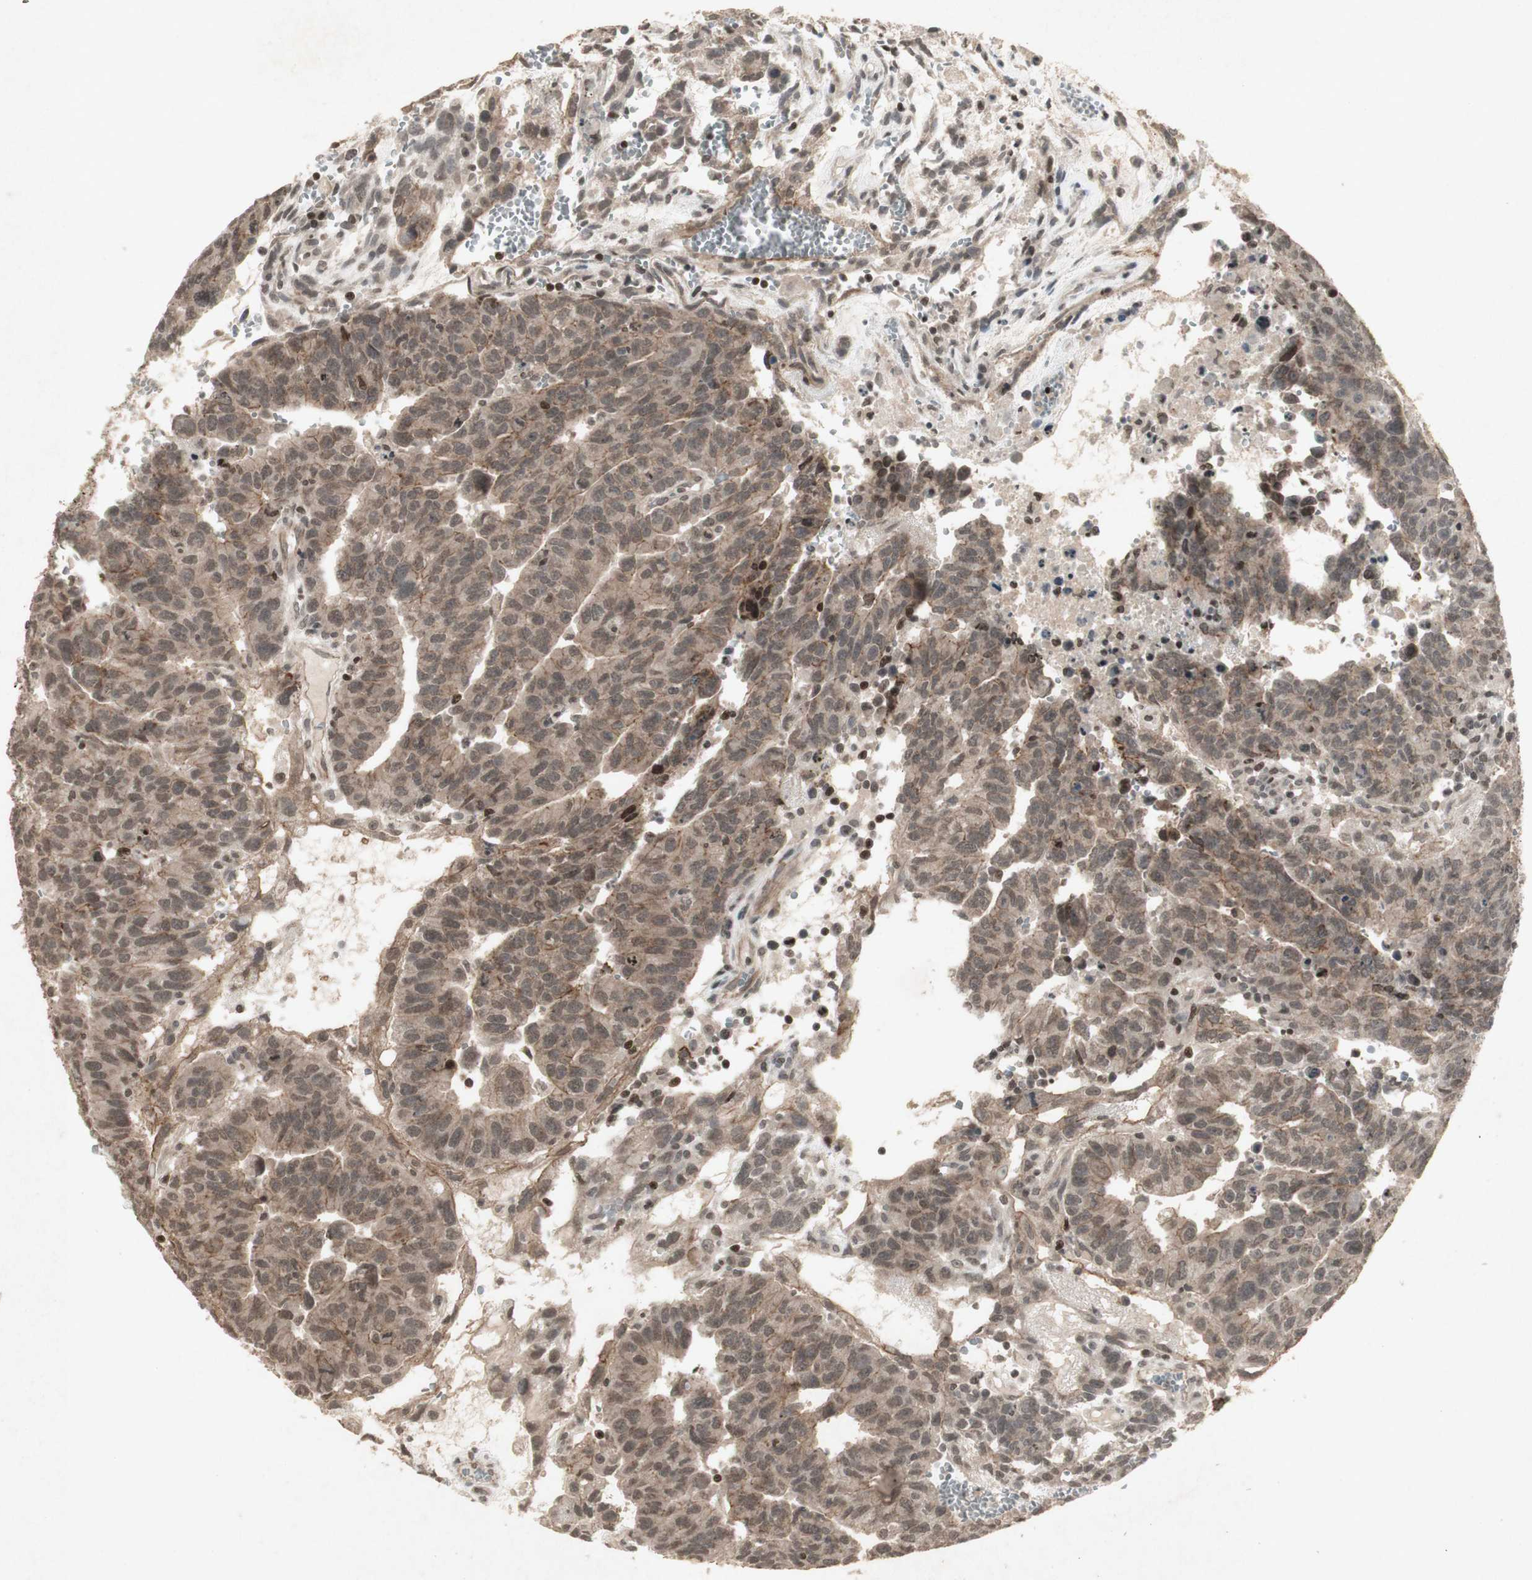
{"staining": {"intensity": "weak", "quantity": ">75%", "location": "cytoplasmic/membranous"}, "tissue": "testis cancer", "cell_type": "Tumor cells", "image_type": "cancer", "snomed": [{"axis": "morphology", "description": "Seminoma, NOS"}, {"axis": "morphology", "description": "Carcinoma, Embryonal, NOS"}, {"axis": "topography", "description": "Testis"}], "caption": "DAB (3,3'-diaminobenzidine) immunohistochemical staining of human testis seminoma reveals weak cytoplasmic/membranous protein staining in approximately >75% of tumor cells. (Stains: DAB (3,3'-diaminobenzidine) in brown, nuclei in blue, Microscopy: brightfield microscopy at high magnification).", "gene": "PLXNA1", "patient": {"sex": "male", "age": 52}}